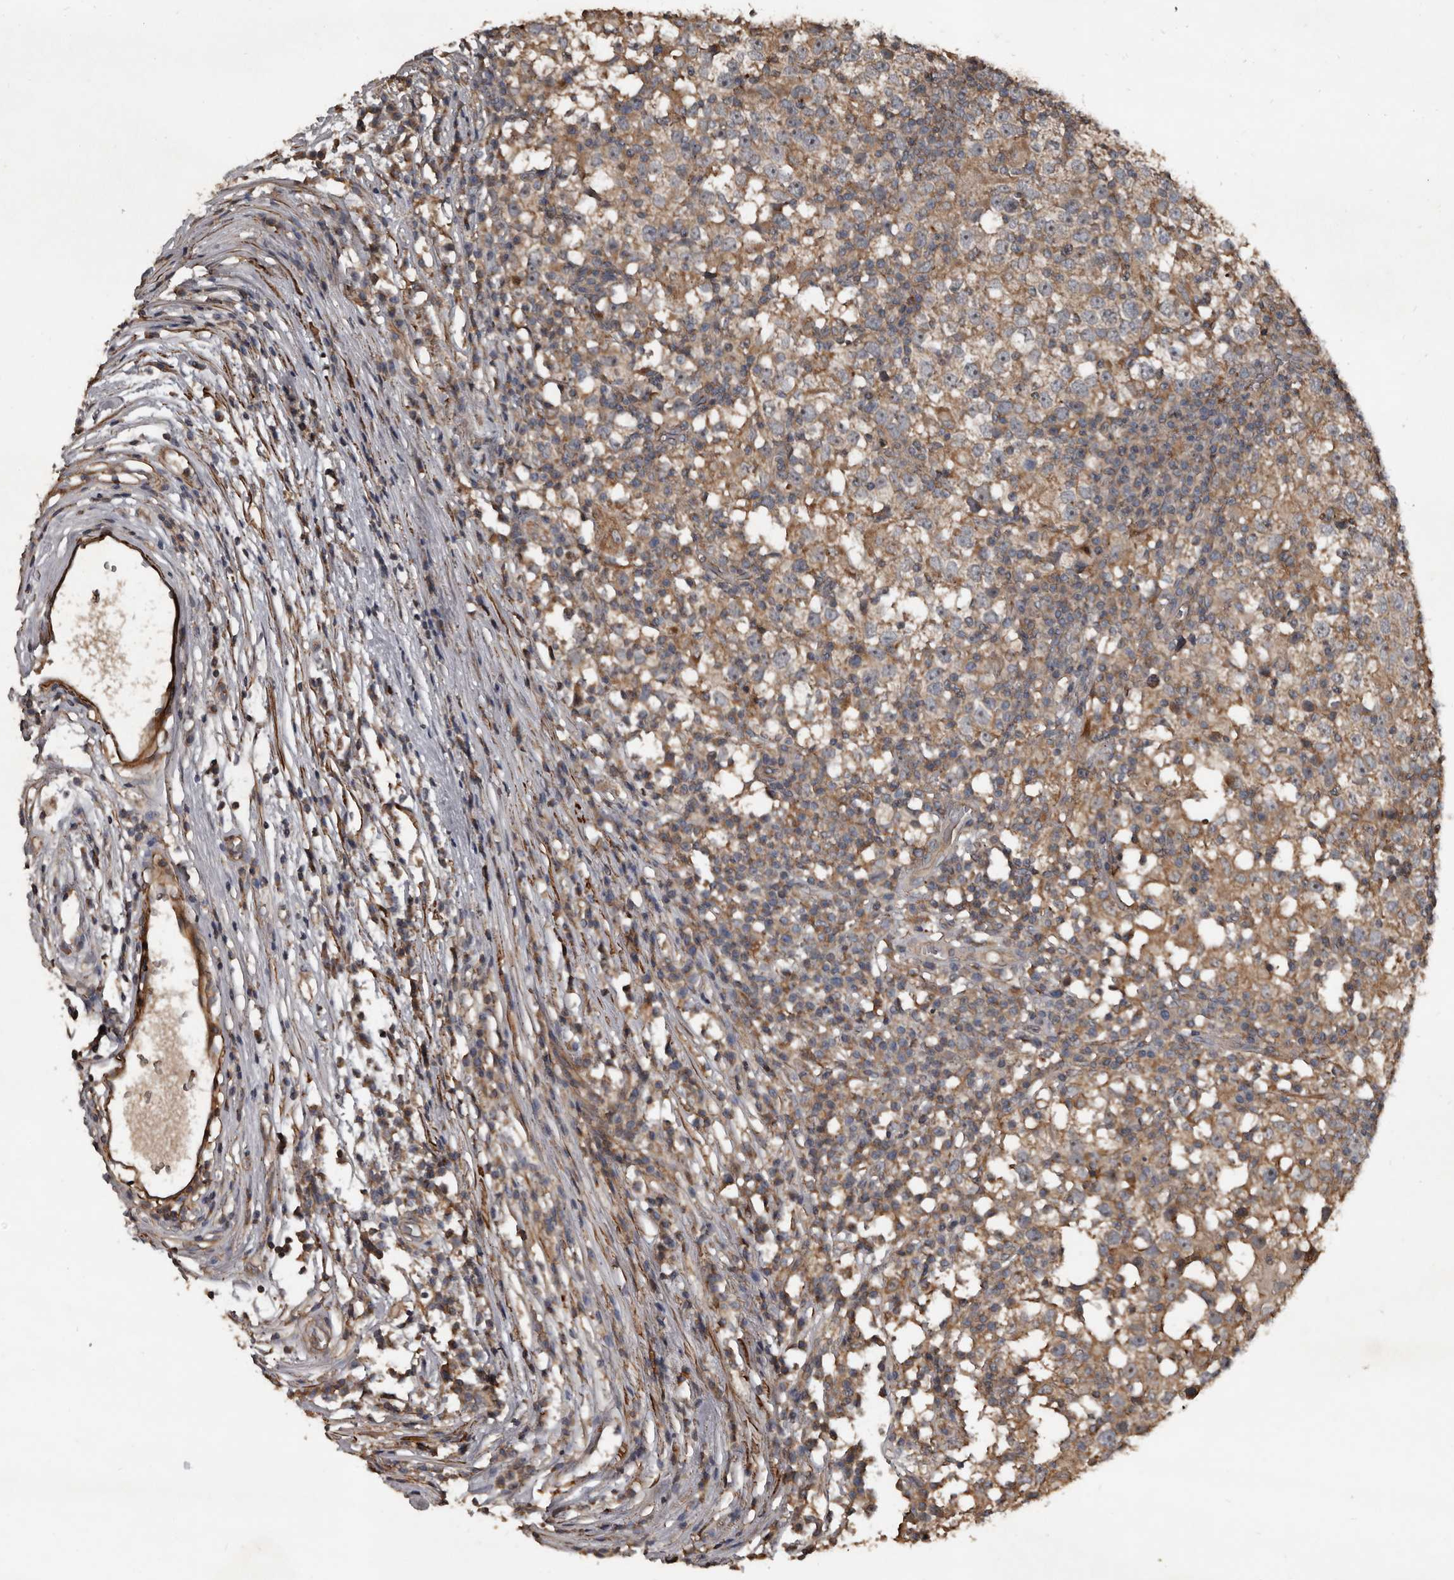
{"staining": {"intensity": "weak", "quantity": "<25%", "location": "cytoplasmic/membranous"}, "tissue": "testis cancer", "cell_type": "Tumor cells", "image_type": "cancer", "snomed": [{"axis": "morphology", "description": "Seminoma, NOS"}, {"axis": "topography", "description": "Testis"}], "caption": "Human testis cancer (seminoma) stained for a protein using IHC reveals no staining in tumor cells.", "gene": "GREB1", "patient": {"sex": "male", "age": 65}}